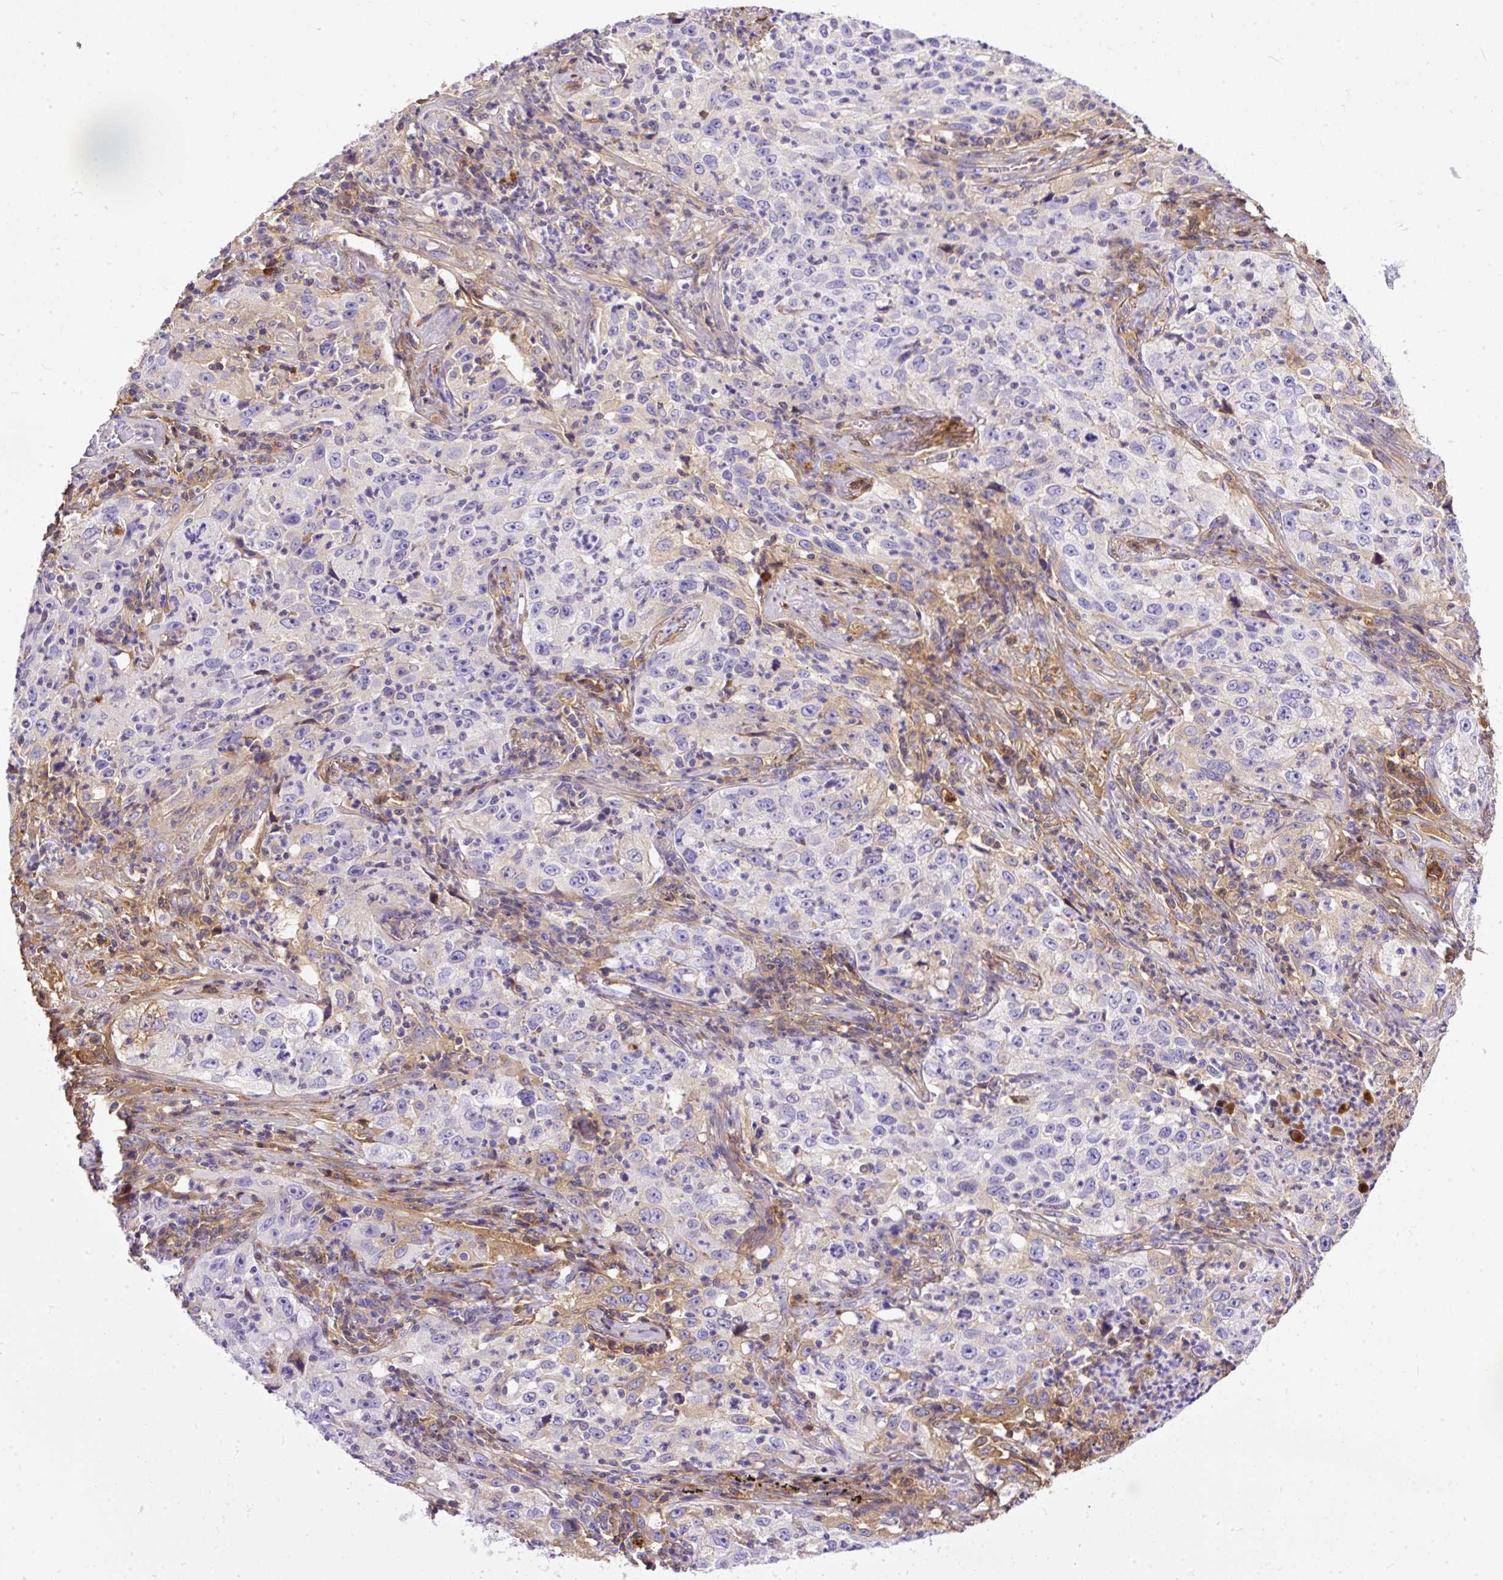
{"staining": {"intensity": "negative", "quantity": "none", "location": "none"}, "tissue": "lung cancer", "cell_type": "Tumor cells", "image_type": "cancer", "snomed": [{"axis": "morphology", "description": "Squamous cell carcinoma, NOS"}, {"axis": "topography", "description": "Lung"}], "caption": "High magnification brightfield microscopy of squamous cell carcinoma (lung) stained with DAB (brown) and counterstained with hematoxylin (blue): tumor cells show no significant positivity. (Brightfield microscopy of DAB immunohistochemistry (IHC) at high magnification).", "gene": "CLEC3B", "patient": {"sex": "male", "age": 71}}